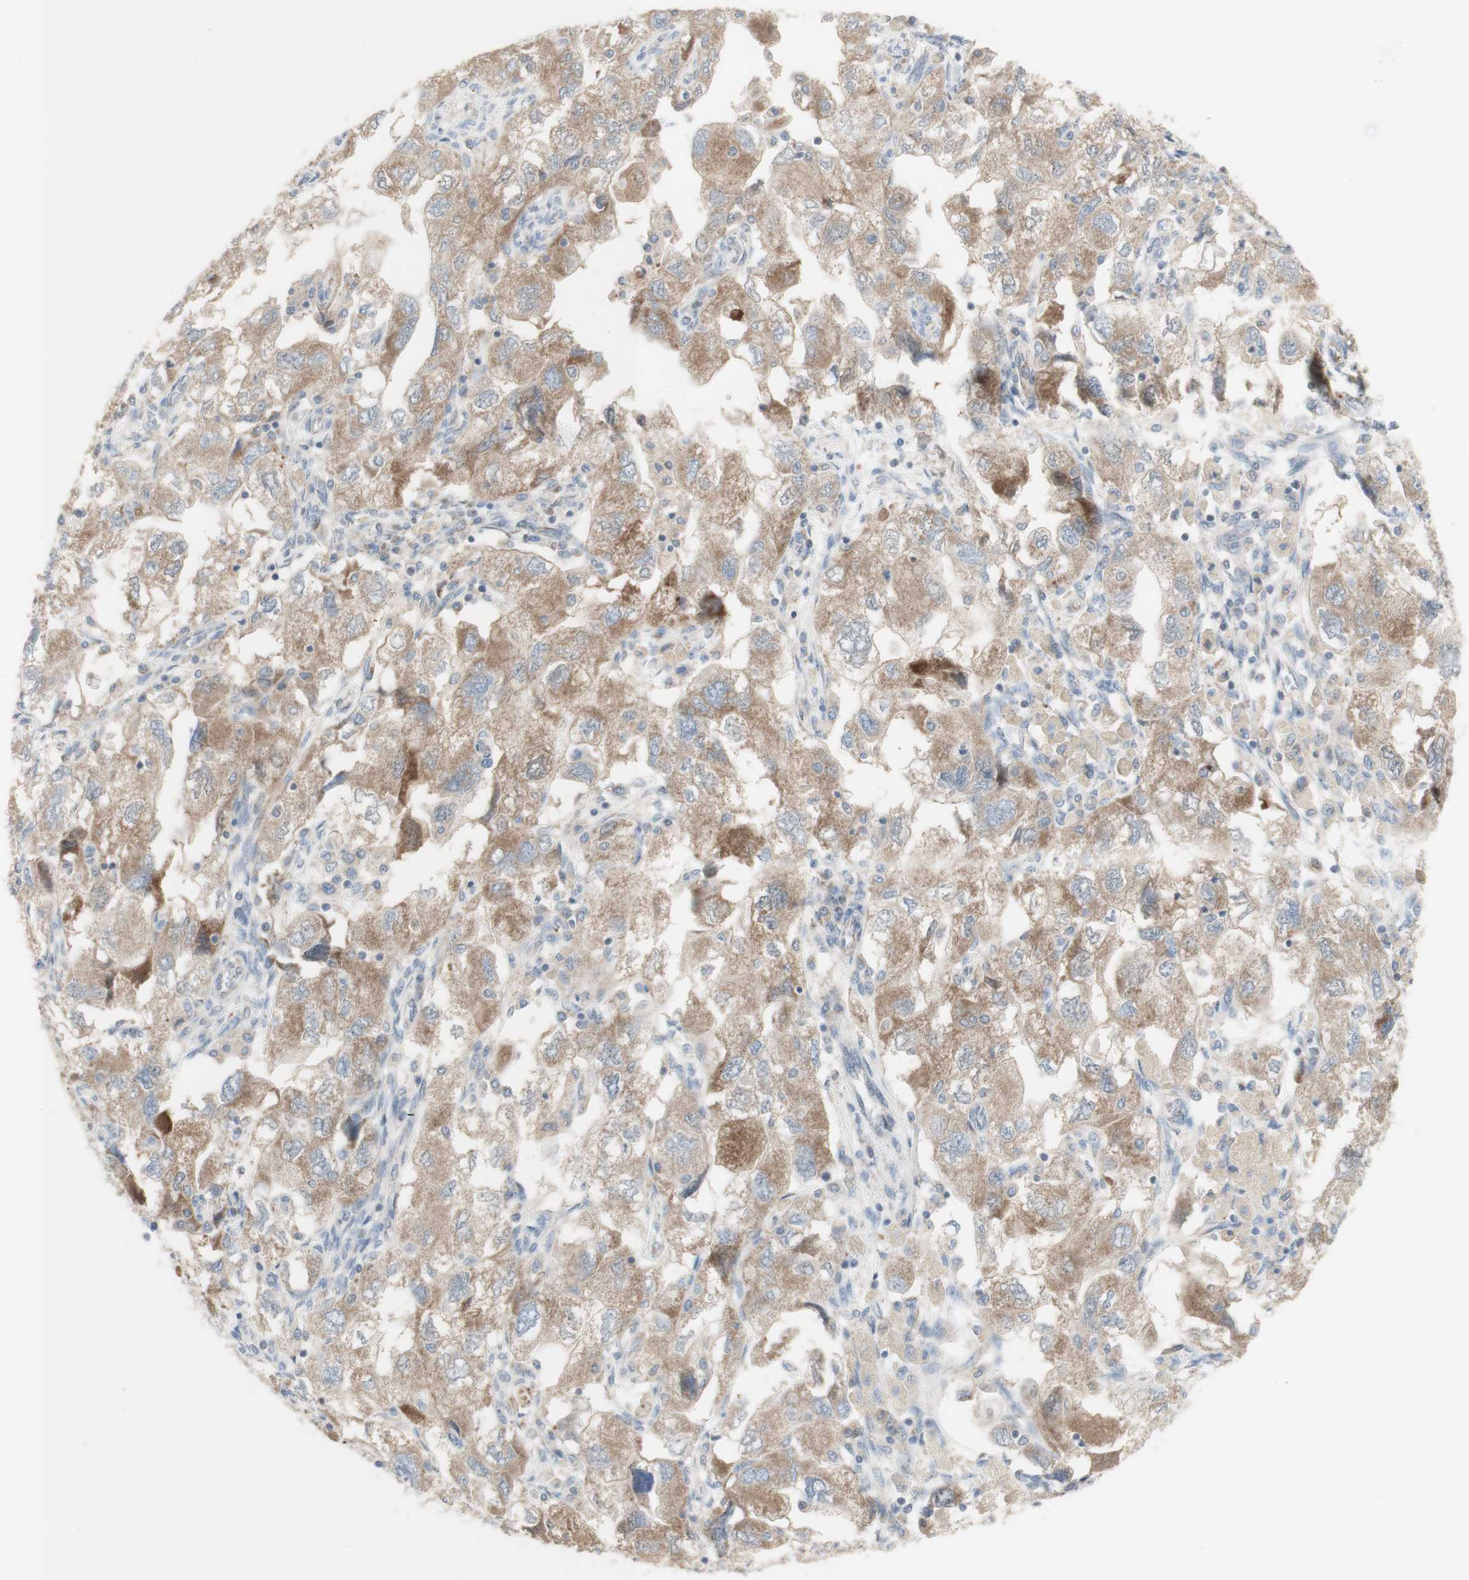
{"staining": {"intensity": "weak", "quantity": ">75%", "location": "cytoplasmic/membranous"}, "tissue": "ovarian cancer", "cell_type": "Tumor cells", "image_type": "cancer", "snomed": [{"axis": "morphology", "description": "Carcinoma, NOS"}, {"axis": "morphology", "description": "Cystadenocarcinoma, serous, NOS"}, {"axis": "topography", "description": "Ovary"}], "caption": "Protein staining demonstrates weak cytoplasmic/membranous staining in approximately >75% of tumor cells in ovarian cancer (carcinoma).", "gene": "C3orf52", "patient": {"sex": "female", "age": 69}}